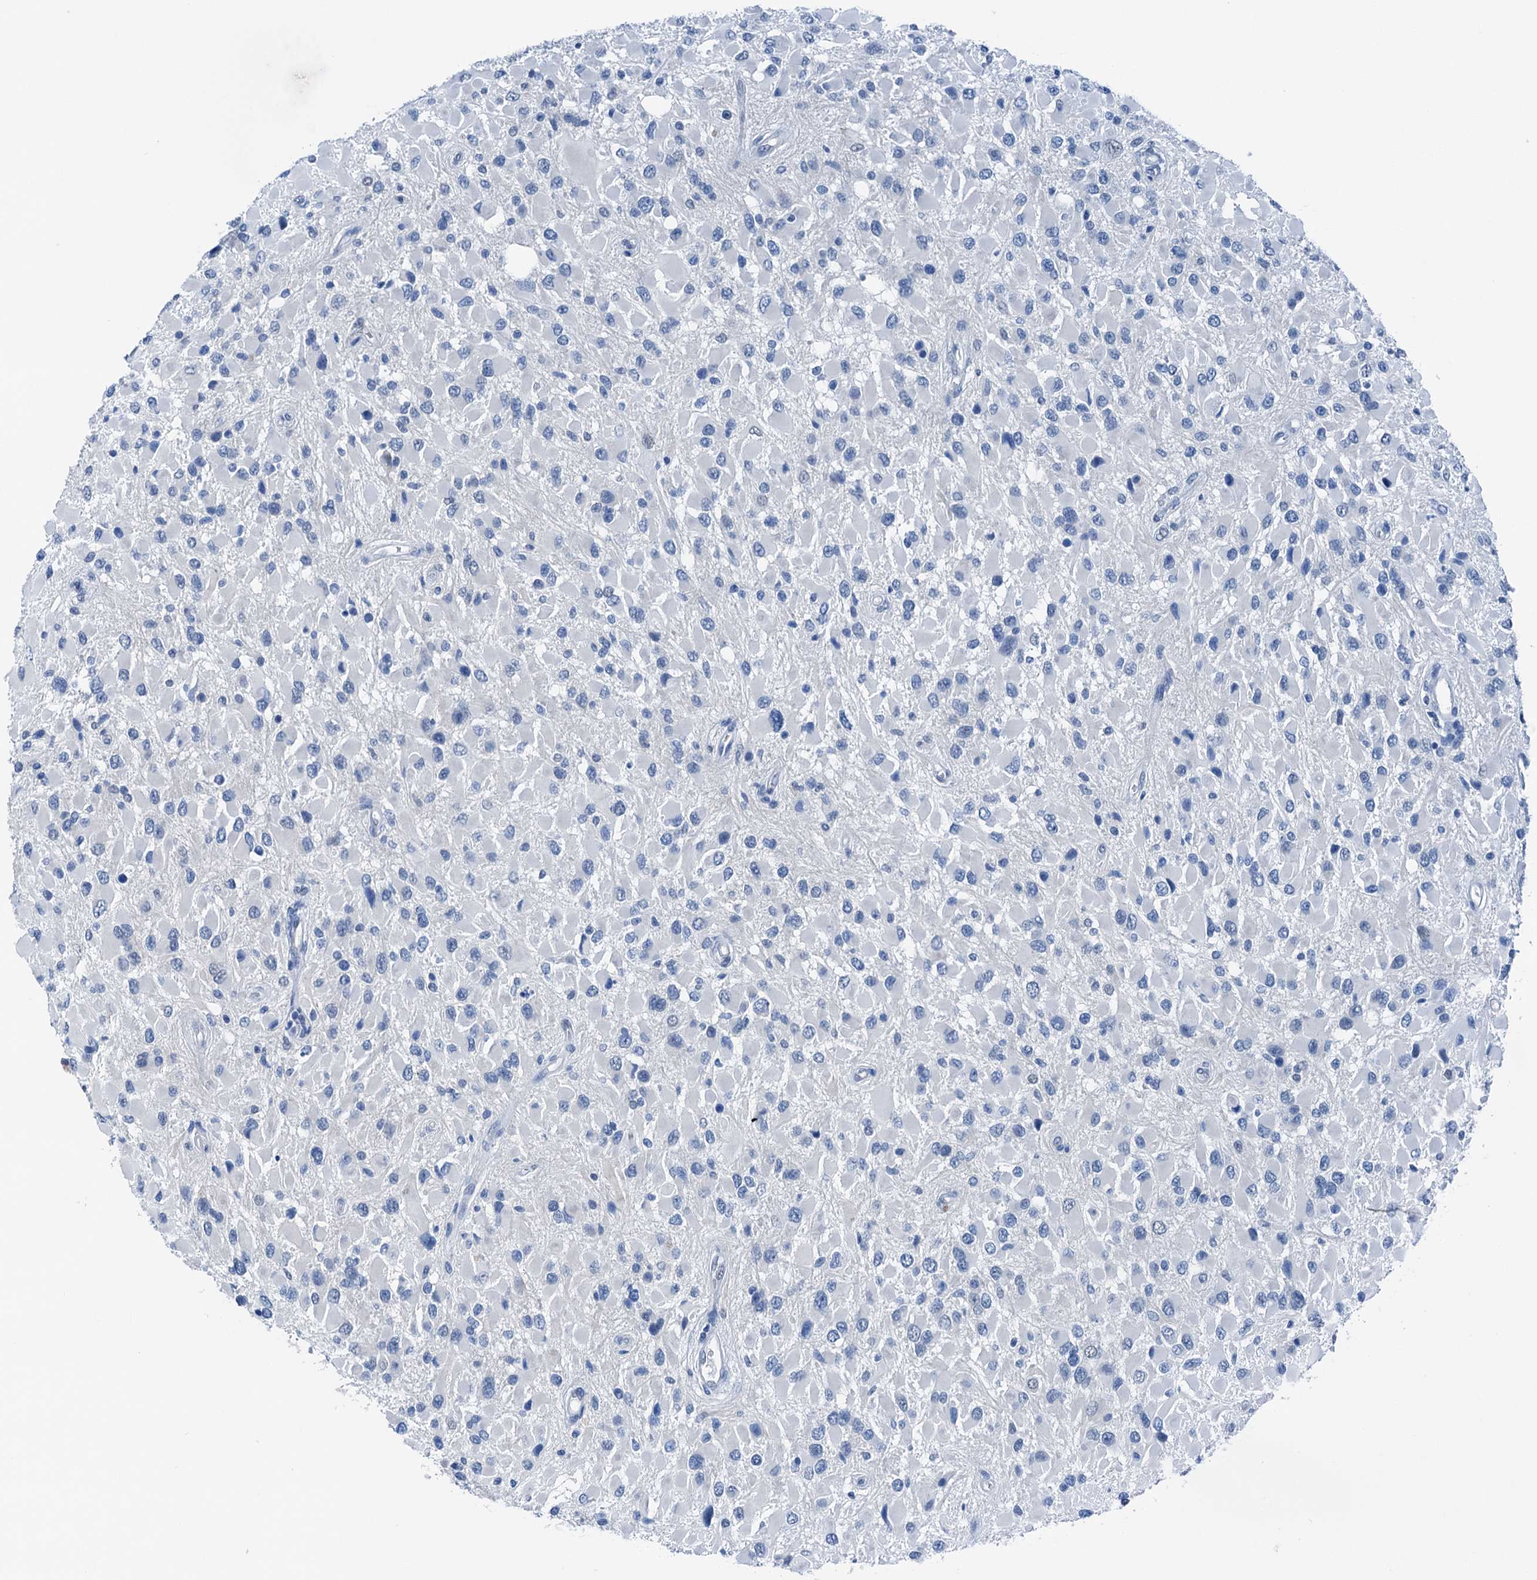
{"staining": {"intensity": "negative", "quantity": "none", "location": "none"}, "tissue": "glioma", "cell_type": "Tumor cells", "image_type": "cancer", "snomed": [{"axis": "morphology", "description": "Glioma, malignant, High grade"}, {"axis": "topography", "description": "Brain"}], "caption": "Immunohistochemistry (IHC) of glioma exhibits no staining in tumor cells.", "gene": "CBLN3", "patient": {"sex": "male", "age": 53}}